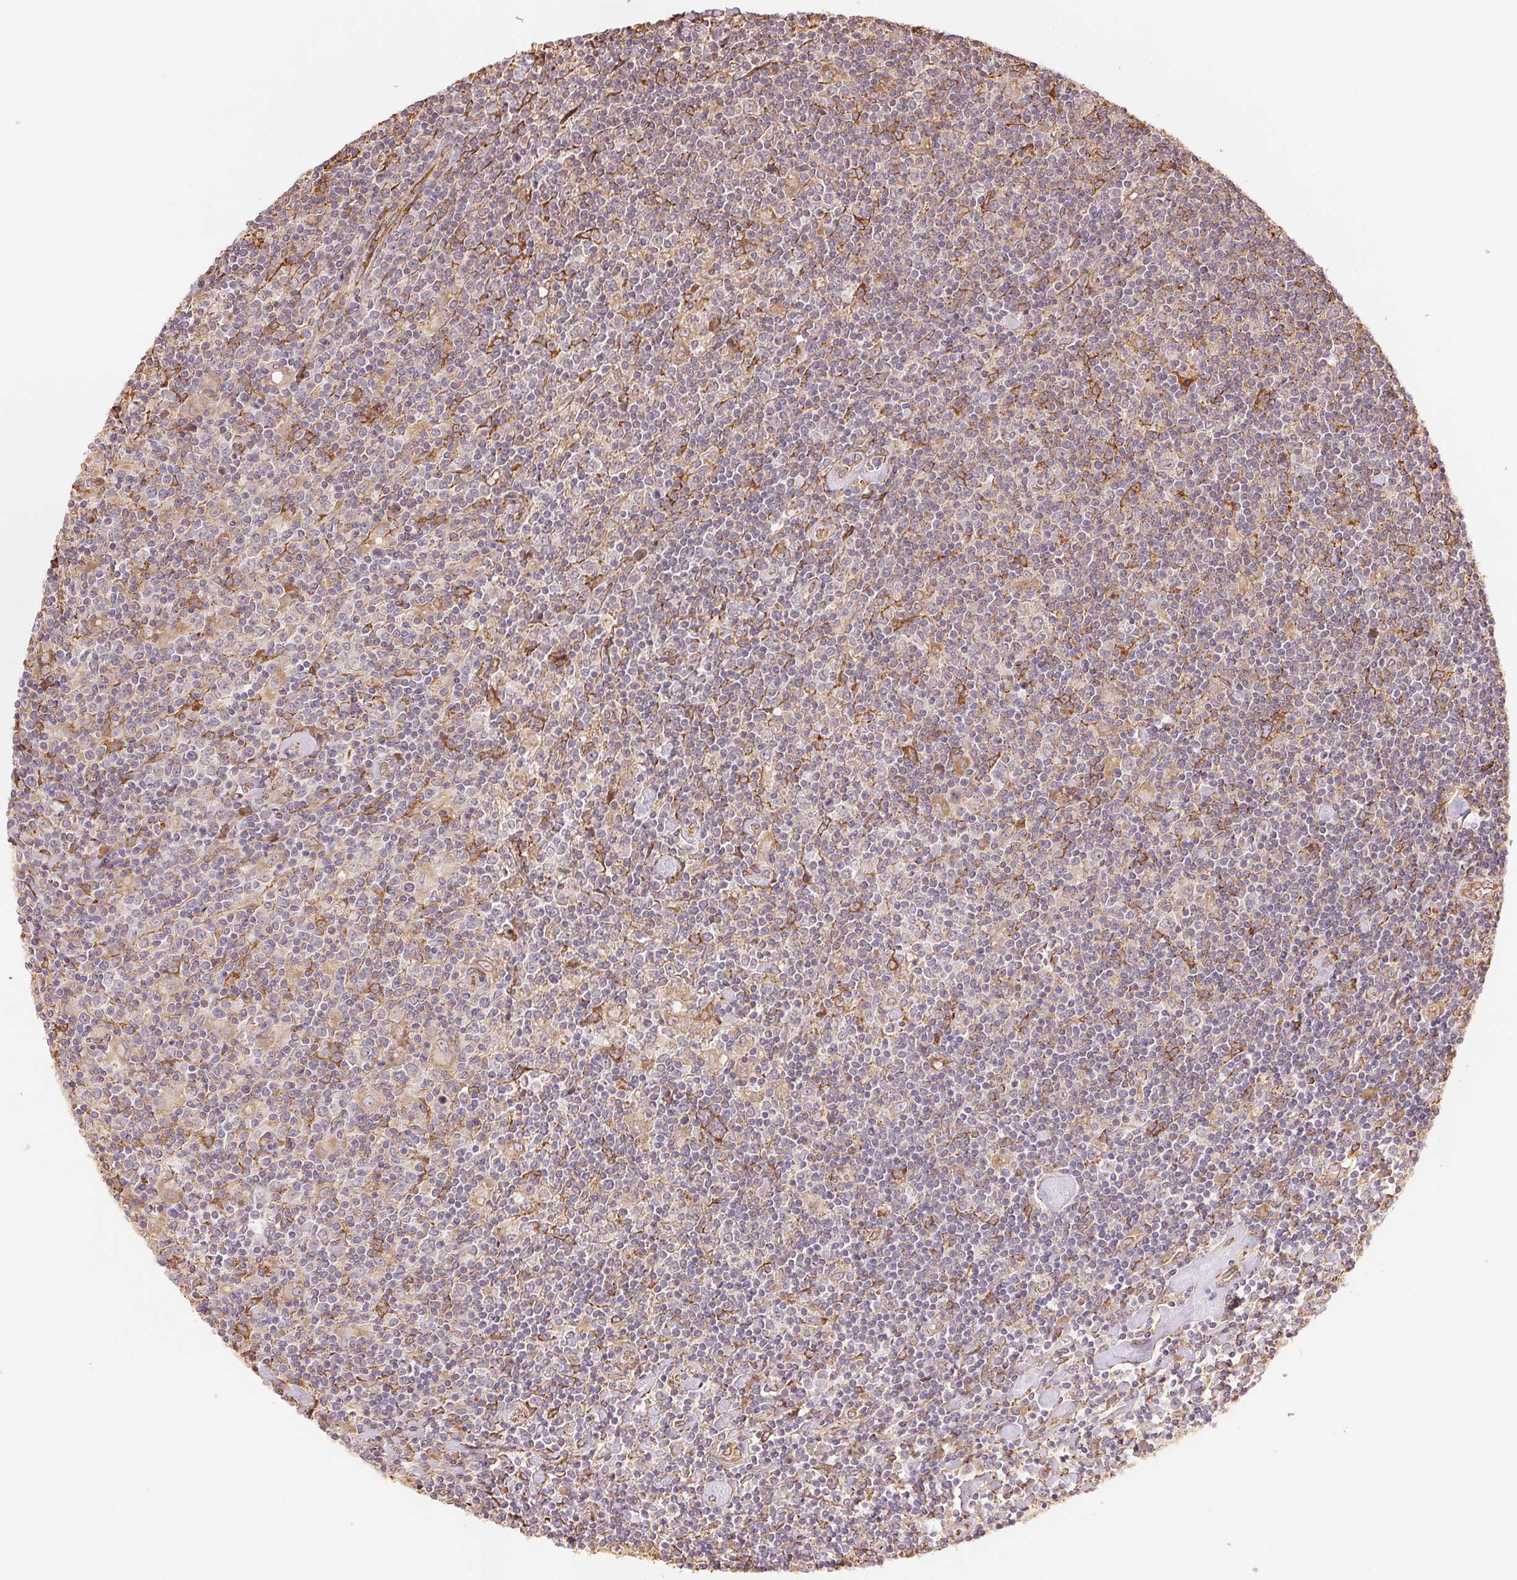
{"staining": {"intensity": "negative", "quantity": "none", "location": "none"}, "tissue": "lymphoma", "cell_type": "Tumor cells", "image_type": "cancer", "snomed": [{"axis": "morphology", "description": "Hodgkin's disease, NOS"}, {"axis": "topography", "description": "Lymph node"}], "caption": "Immunohistochemistry of human Hodgkin's disease shows no positivity in tumor cells.", "gene": "C6orf163", "patient": {"sex": "male", "age": 40}}